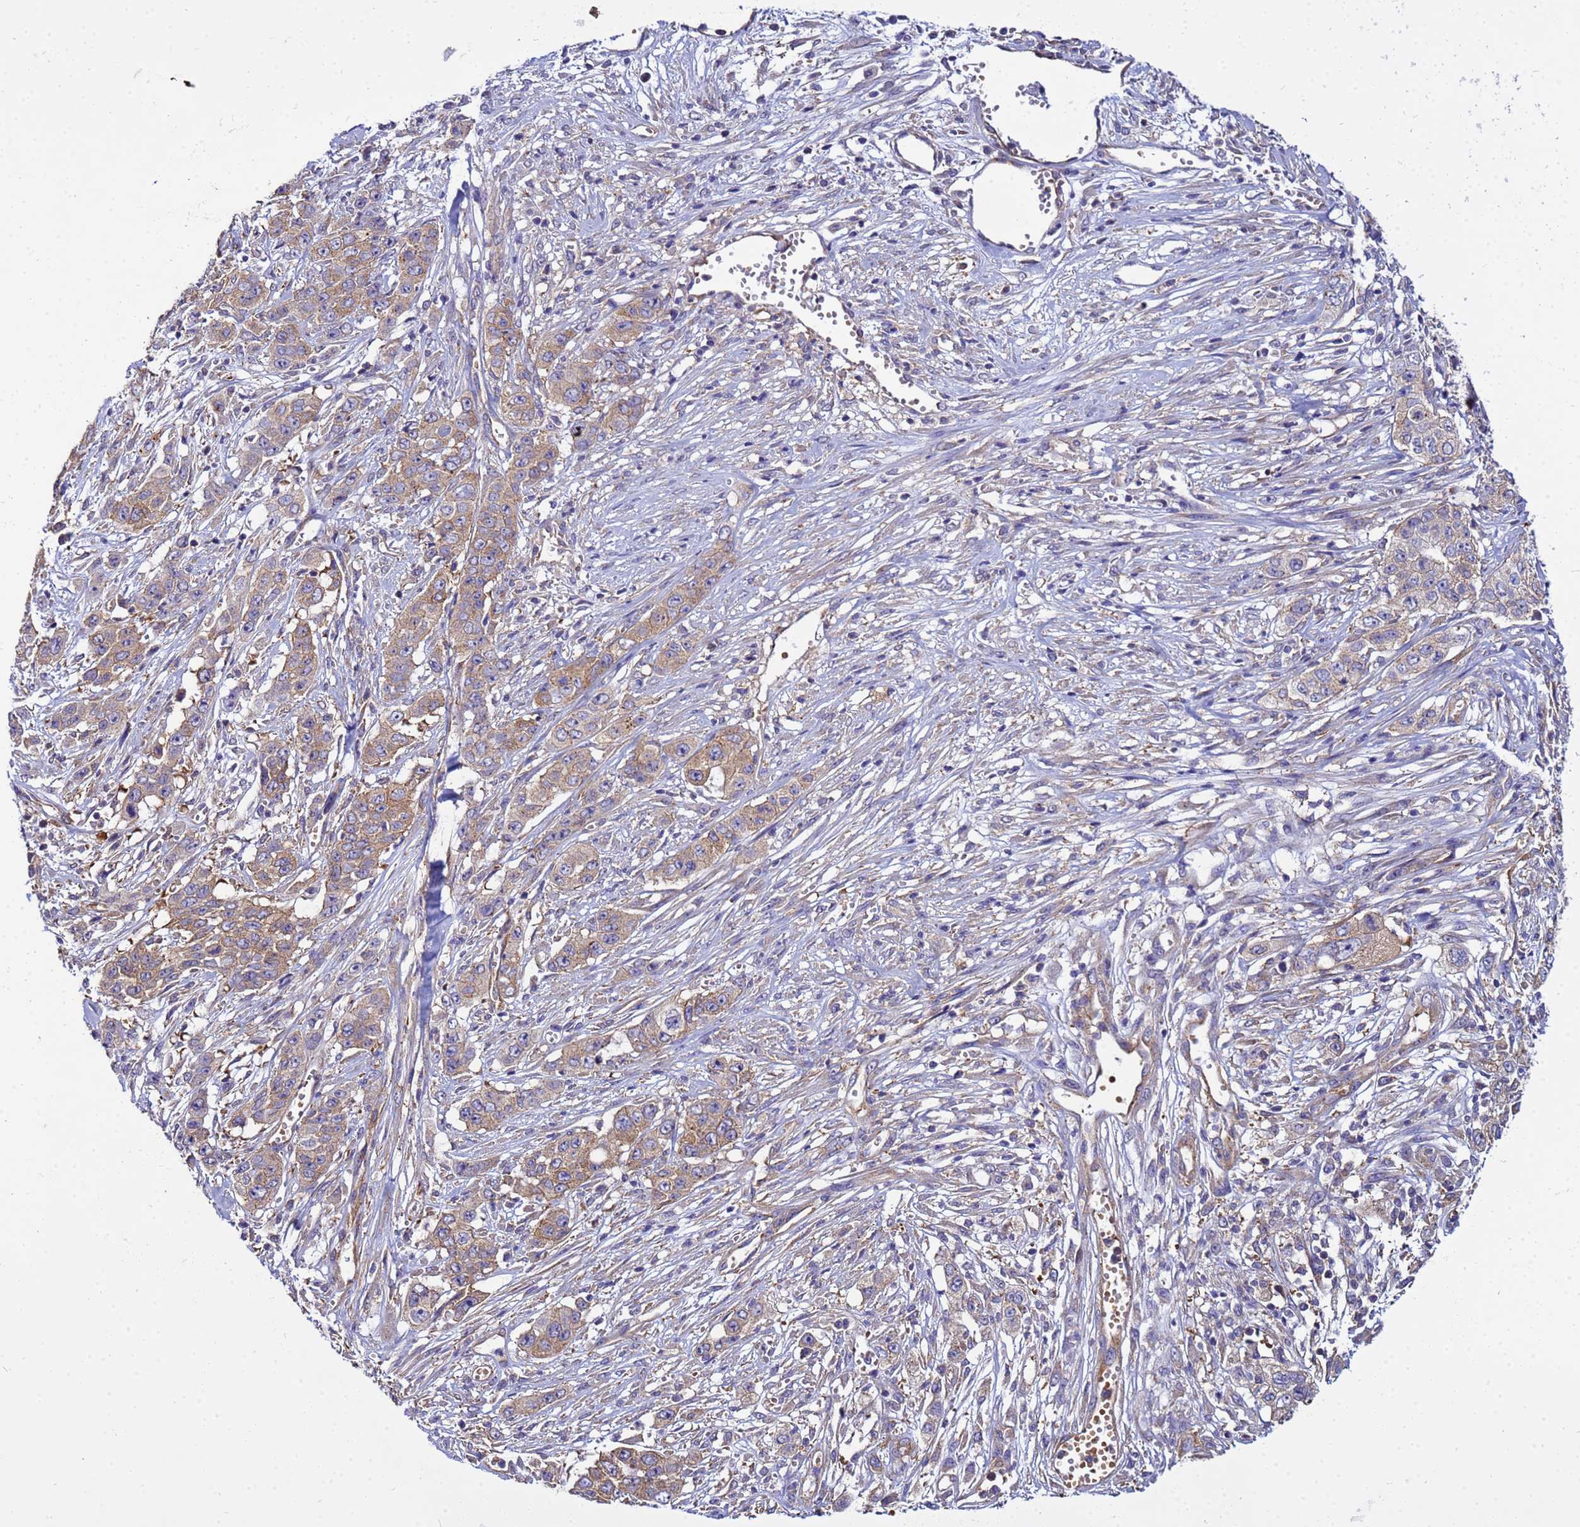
{"staining": {"intensity": "weak", "quantity": ">75%", "location": "cytoplasmic/membranous"}, "tissue": "stomach cancer", "cell_type": "Tumor cells", "image_type": "cancer", "snomed": [{"axis": "morphology", "description": "Adenocarcinoma, NOS"}, {"axis": "topography", "description": "Stomach, upper"}], "caption": "DAB immunohistochemical staining of human stomach adenocarcinoma exhibits weak cytoplasmic/membranous protein positivity in approximately >75% of tumor cells.", "gene": "PKD1", "patient": {"sex": "male", "age": 62}}